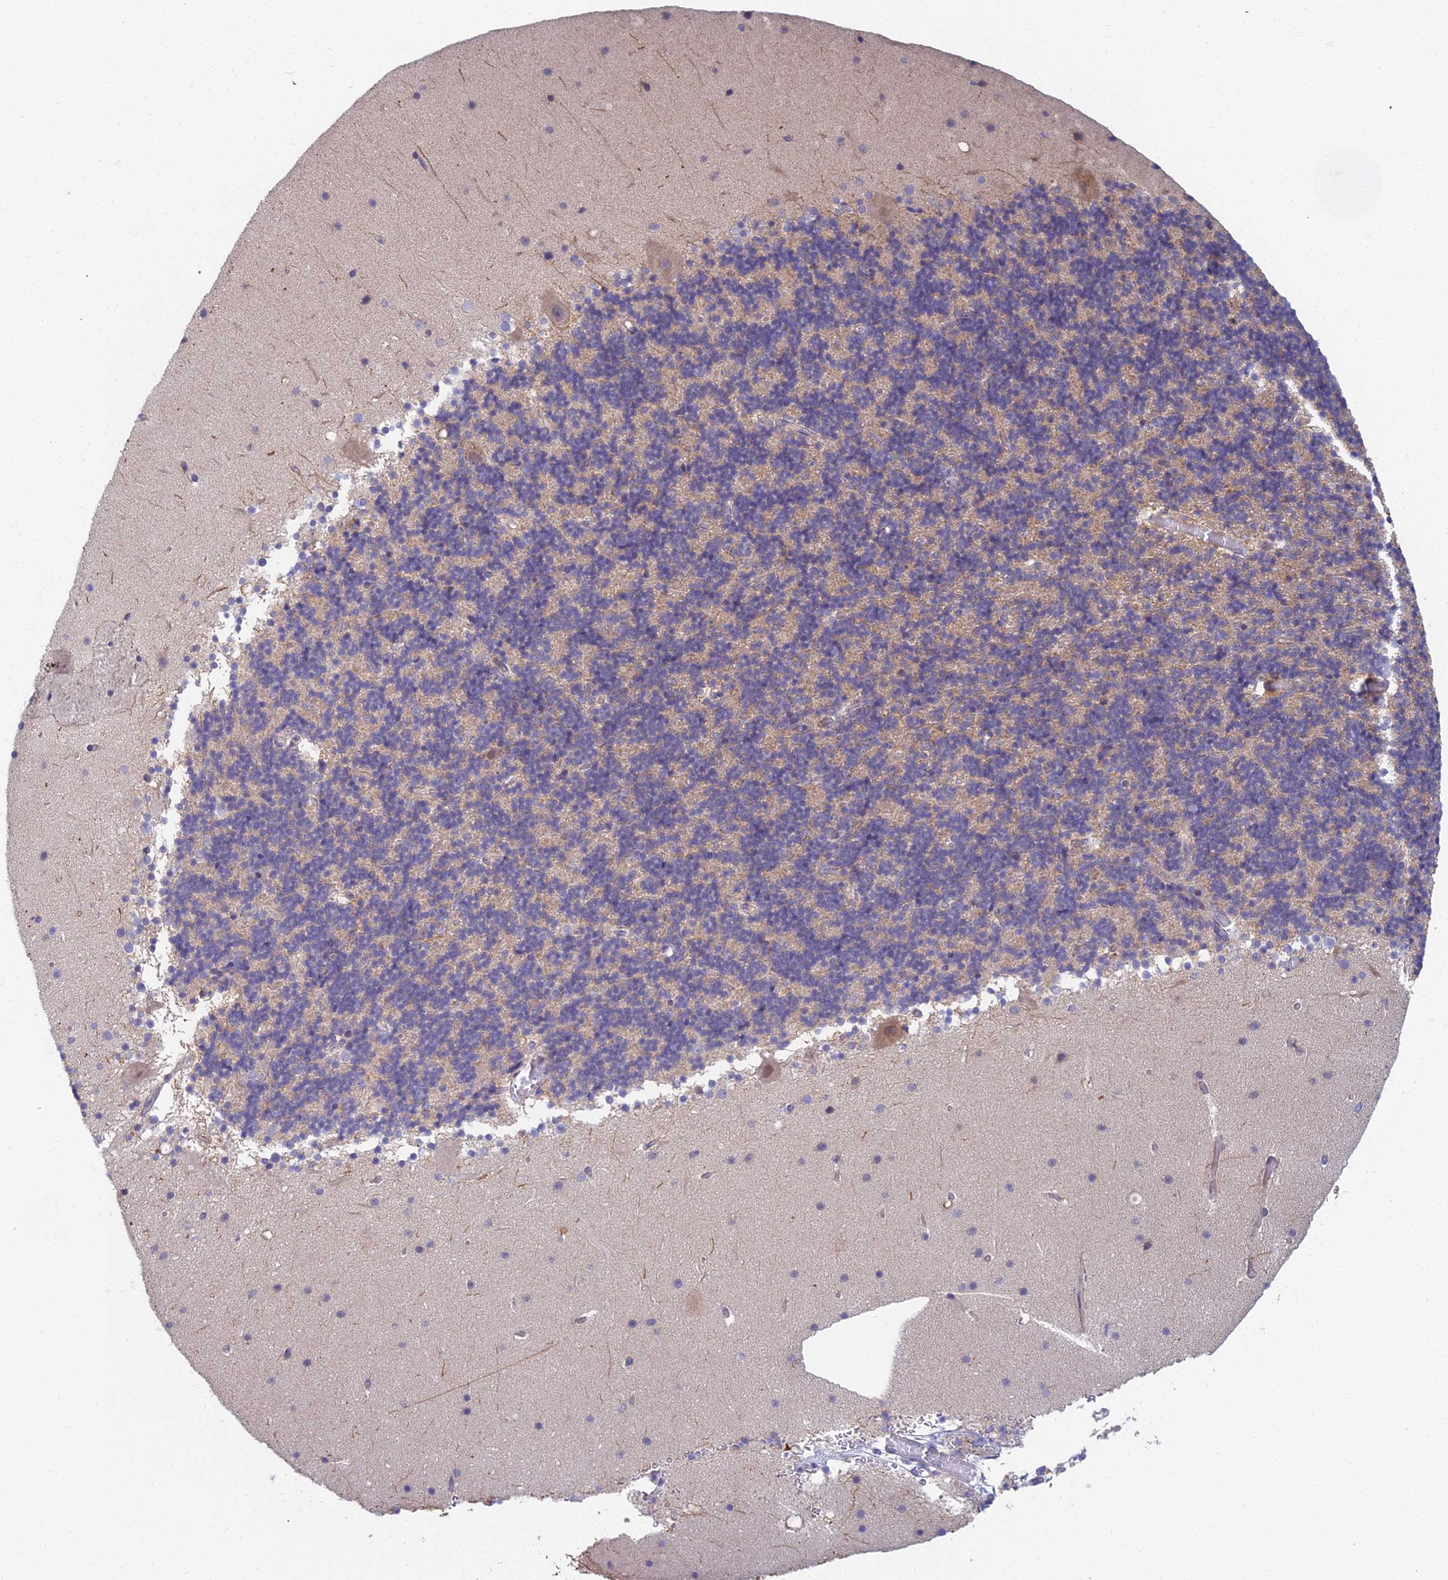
{"staining": {"intensity": "weak", "quantity": "25%-75%", "location": "cytoplasmic/membranous"}, "tissue": "cerebellum", "cell_type": "Cells in granular layer", "image_type": "normal", "snomed": [{"axis": "morphology", "description": "Normal tissue, NOS"}, {"axis": "topography", "description": "Cerebellum"}], "caption": "IHC micrograph of unremarkable cerebellum: human cerebellum stained using immunohistochemistry (IHC) shows low levels of weak protein expression localized specifically in the cytoplasmic/membranous of cells in granular layer, appearing as a cytoplasmic/membranous brown color.", "gene": "METTL26", "patient": {"sex": "male", "age": 57}}